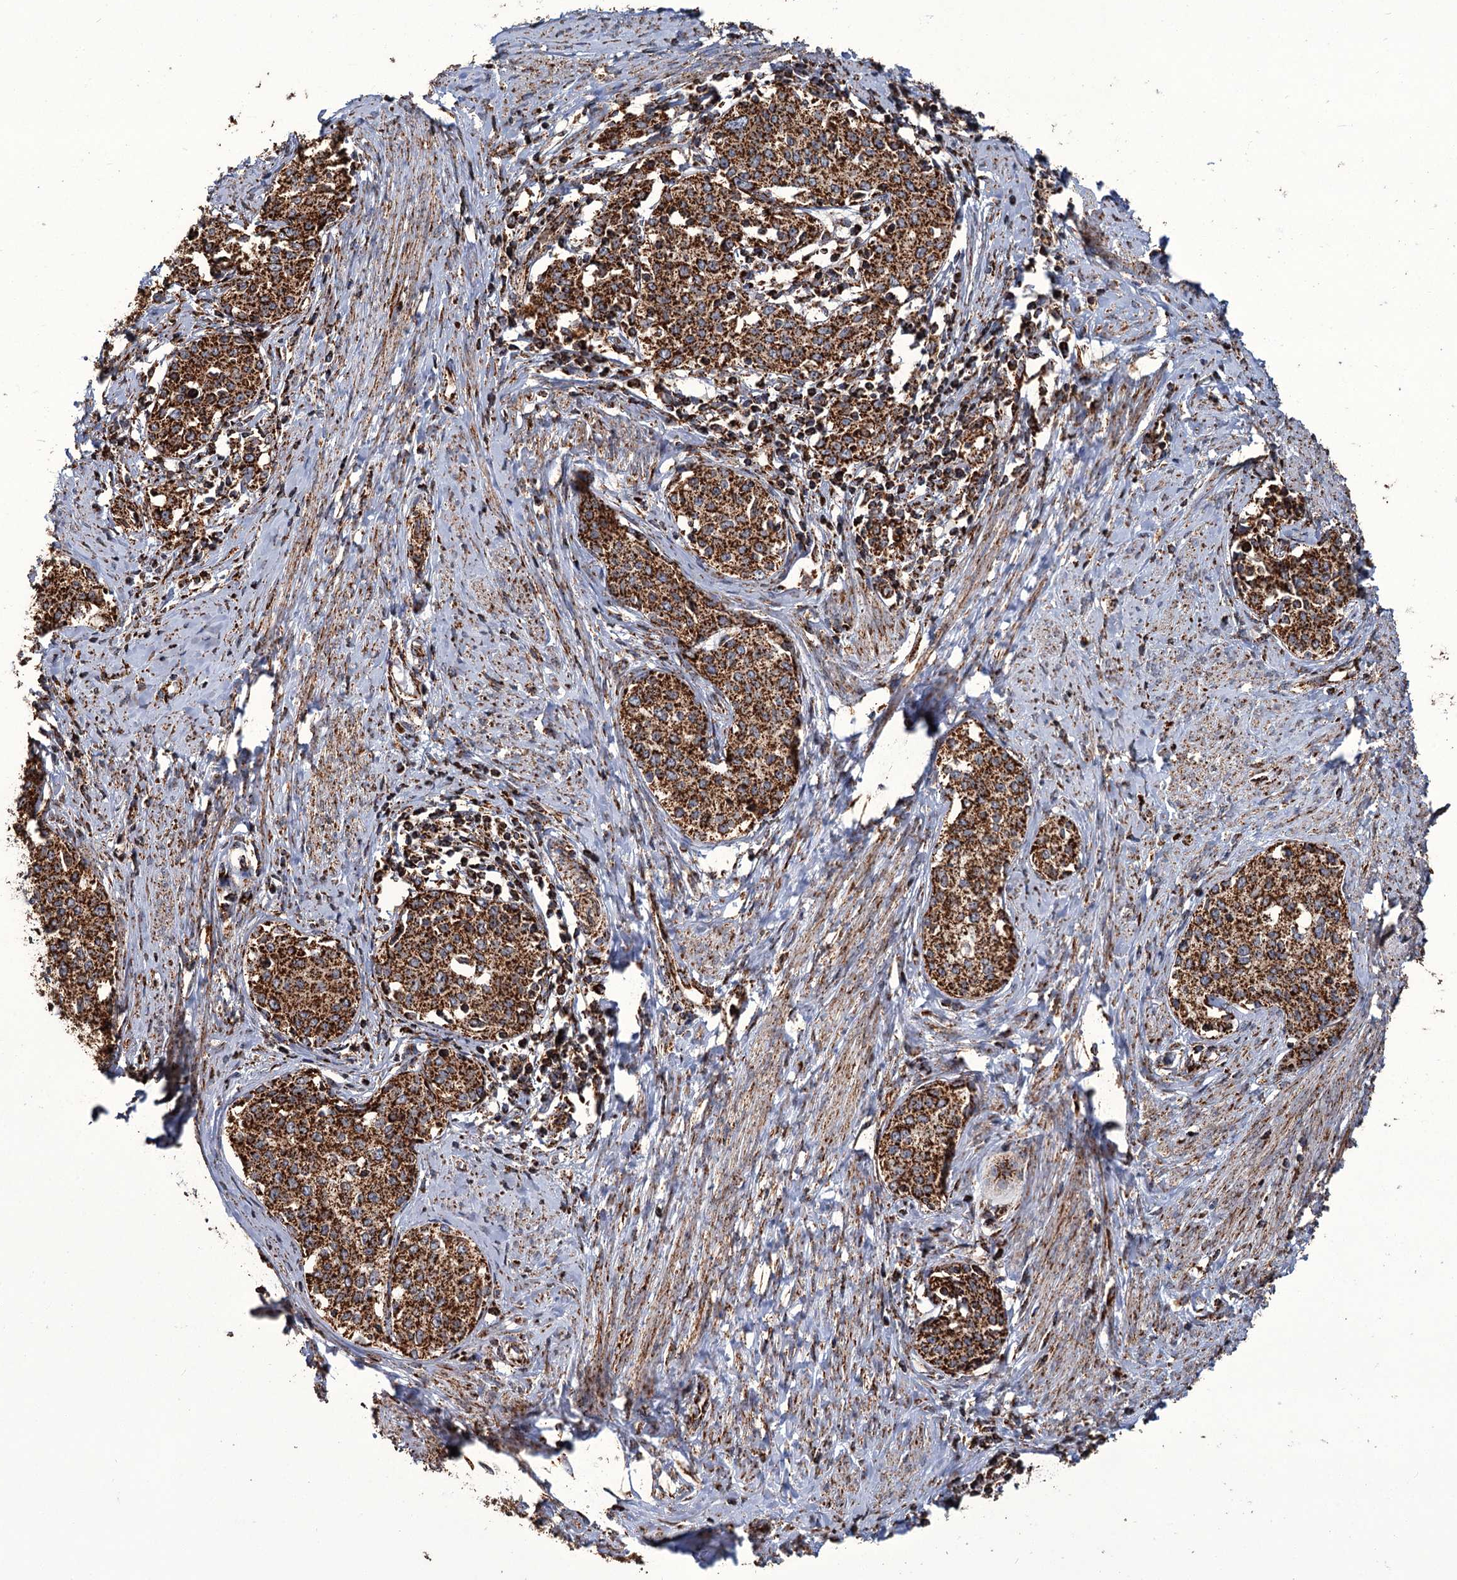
{"staining": {"intensity": "strong", "quantity": ">75%", "location": "cytoplasmic/membranous"}, "tissue": "cervical cancer", "cell_type": "Tumor cells", "image_type": "cancer", "snomed": [{"axis": "morphology", "description": "Squamous cell carcinoma, NOS"}, {"axis": "morphology", "description": "Adenocarcinoma, NOS"}, {"axis": "topography", "description": "Cervix"}], "caption": "Human adenocarcinoma (cervical) stained for a protein (brown) displays strong cytoplasmic/membranous positive staining in about >75% of tumor cells.", "gene": "APH1A", "patient": {"sex": "female", "age": 52}}